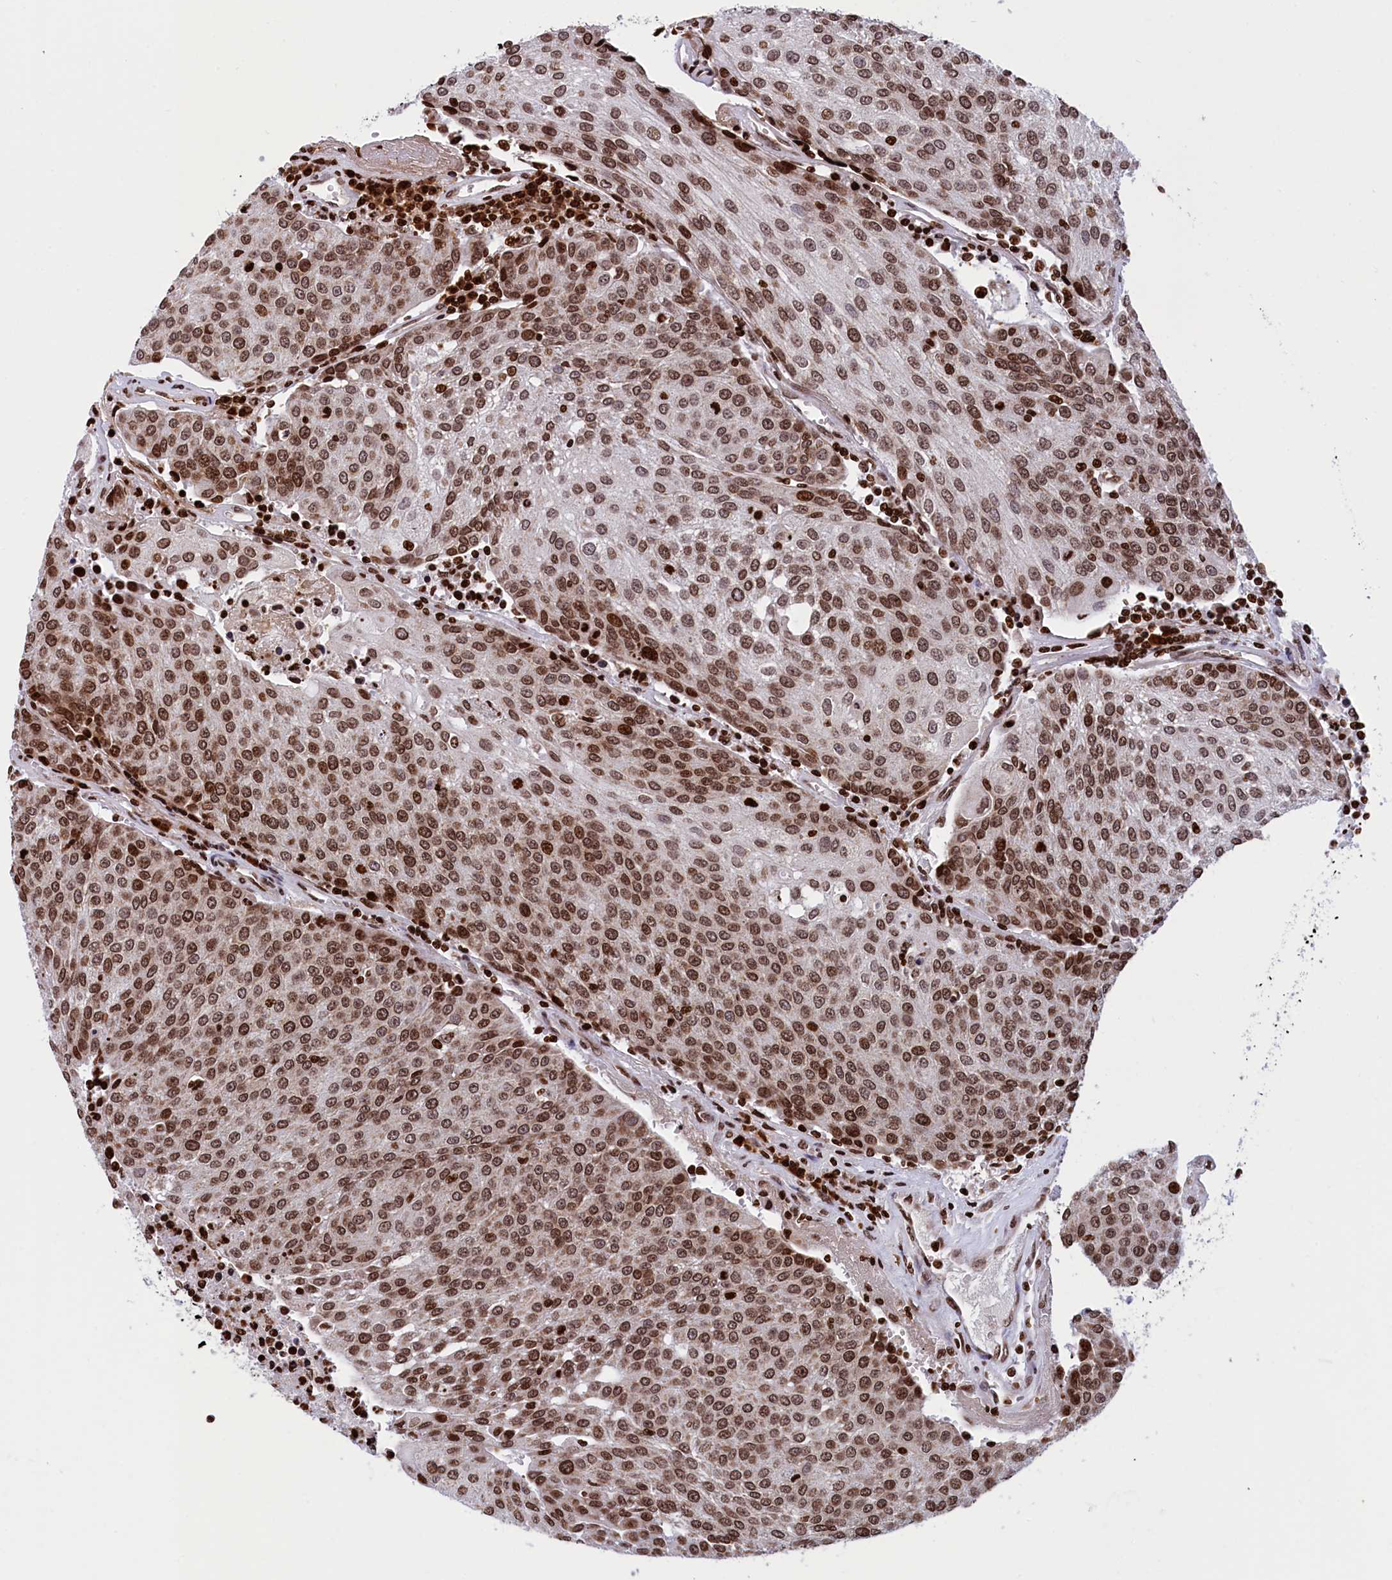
{"staining": {"intensity": "moderate", "quantity": ">75%", "location": "nuclear"}, "tissue": "urothelial cancer", "cell_type": "Tumor cells", "image_type": "cancer", "snomed": [{"axis": "morphology", "description": "Urothelial carcinoma, High grade"}, {"axis": "topography", "description": "Urinary bladder"}], "caption": "Urothelial cancer was stained to show a protein in brown. There is medium levels of moderate nuclear positivity in approximately >75% of tumor cells. (DAB IHC, brown staining for protein, blue staining for nuclei).", "gene": "TIMM29", "patient": {"sex": "female", "age": 85}}